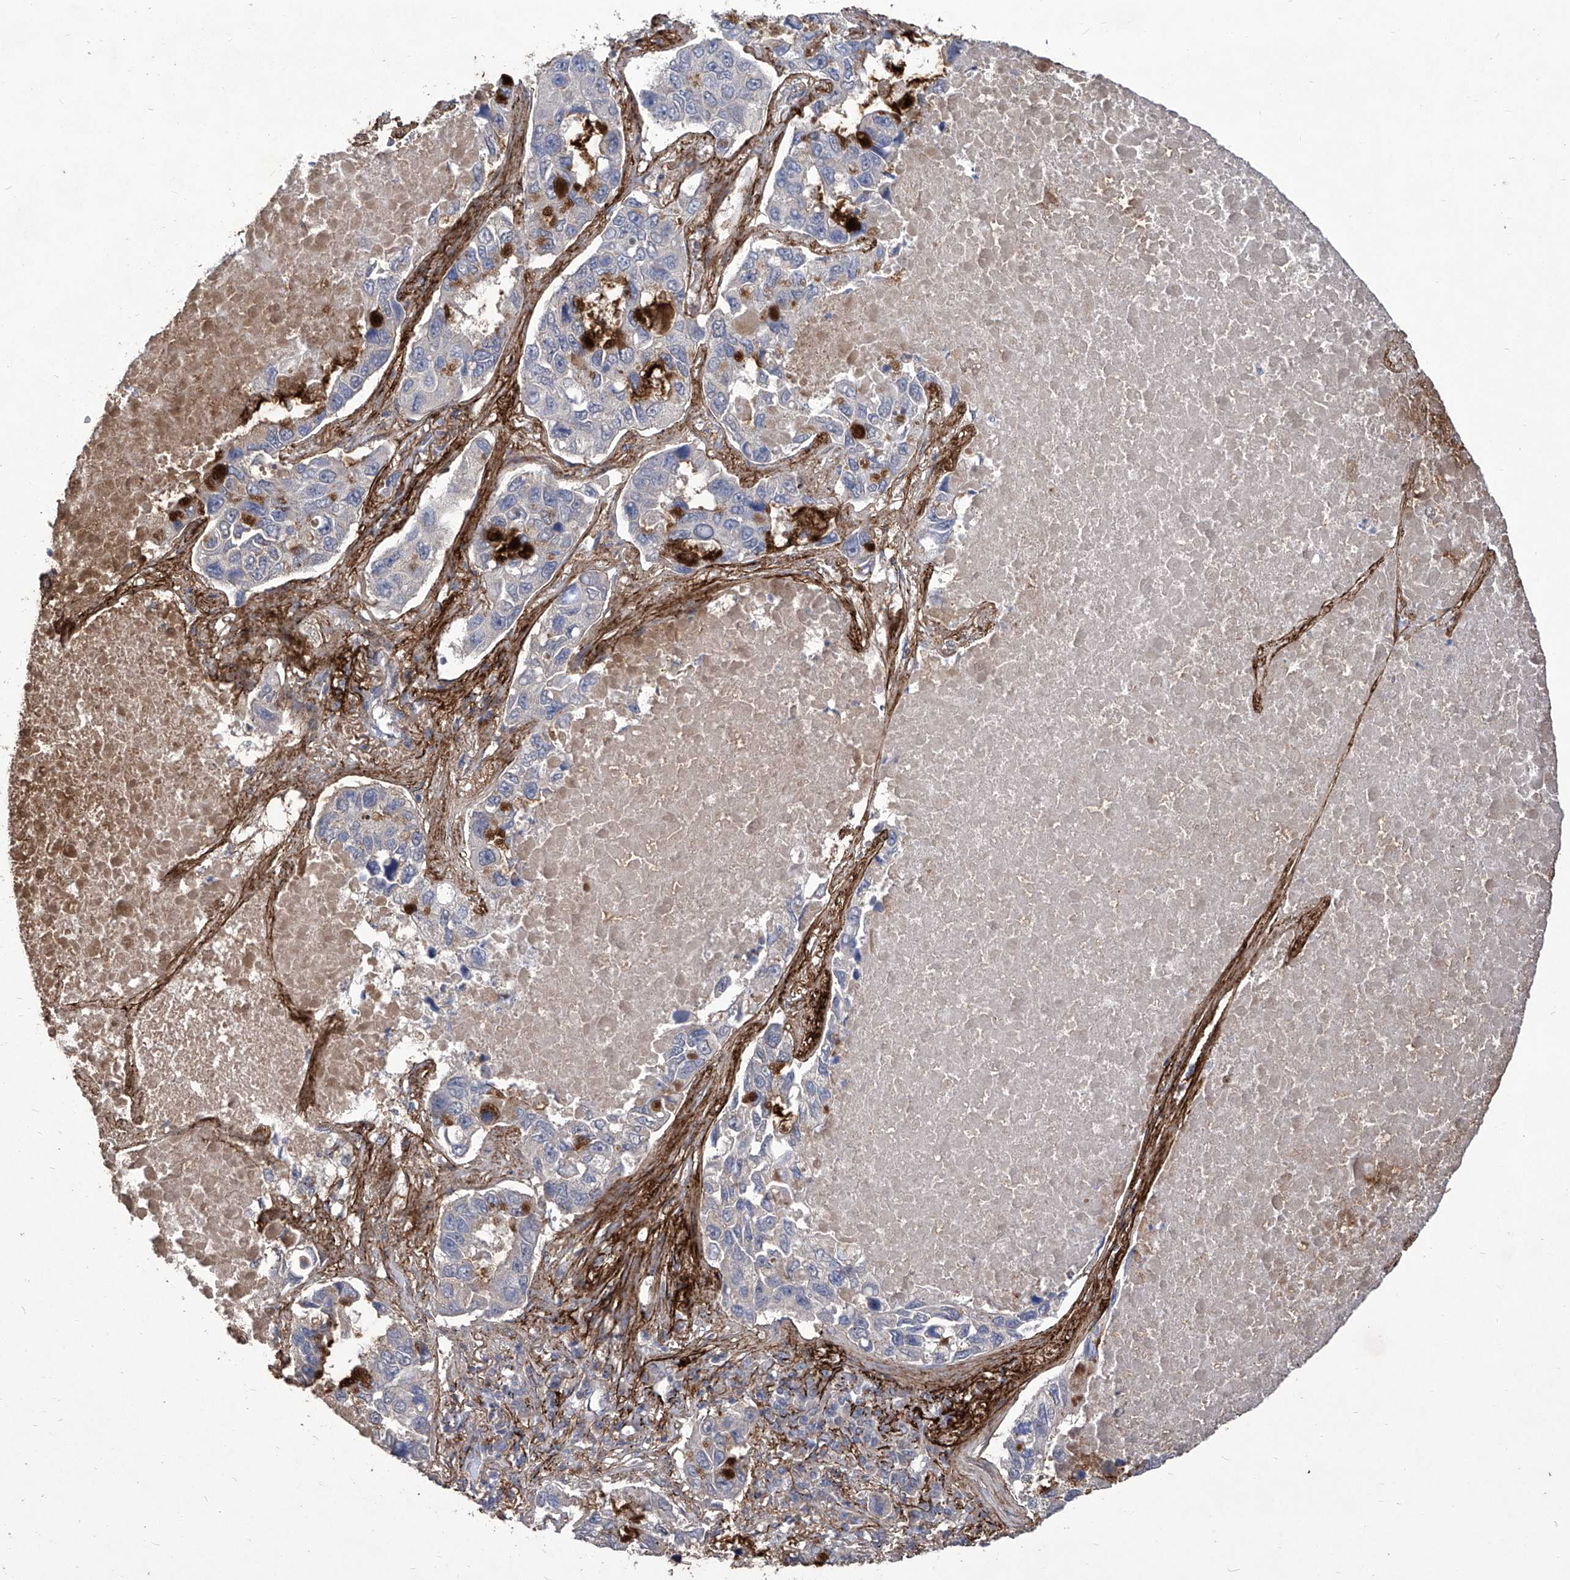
{"staining": {"intensity": "negative", "quantity": "none", "location": "none"}, "tissue": "lung cancer", "cell_type": "Tumor cells", "image_type": "cancer", "snomed": [{"axis": "morphology", "description": "Adenocarcinoma, NOS"}, {"axis": "topography", "description": "Lung"}], "caption": "The micrograph shows no staining of tumor cells in lung cancer (adenocarcinoma).", "gene": "TXNIP", "patient": {"sex": "male", "age": 64}}